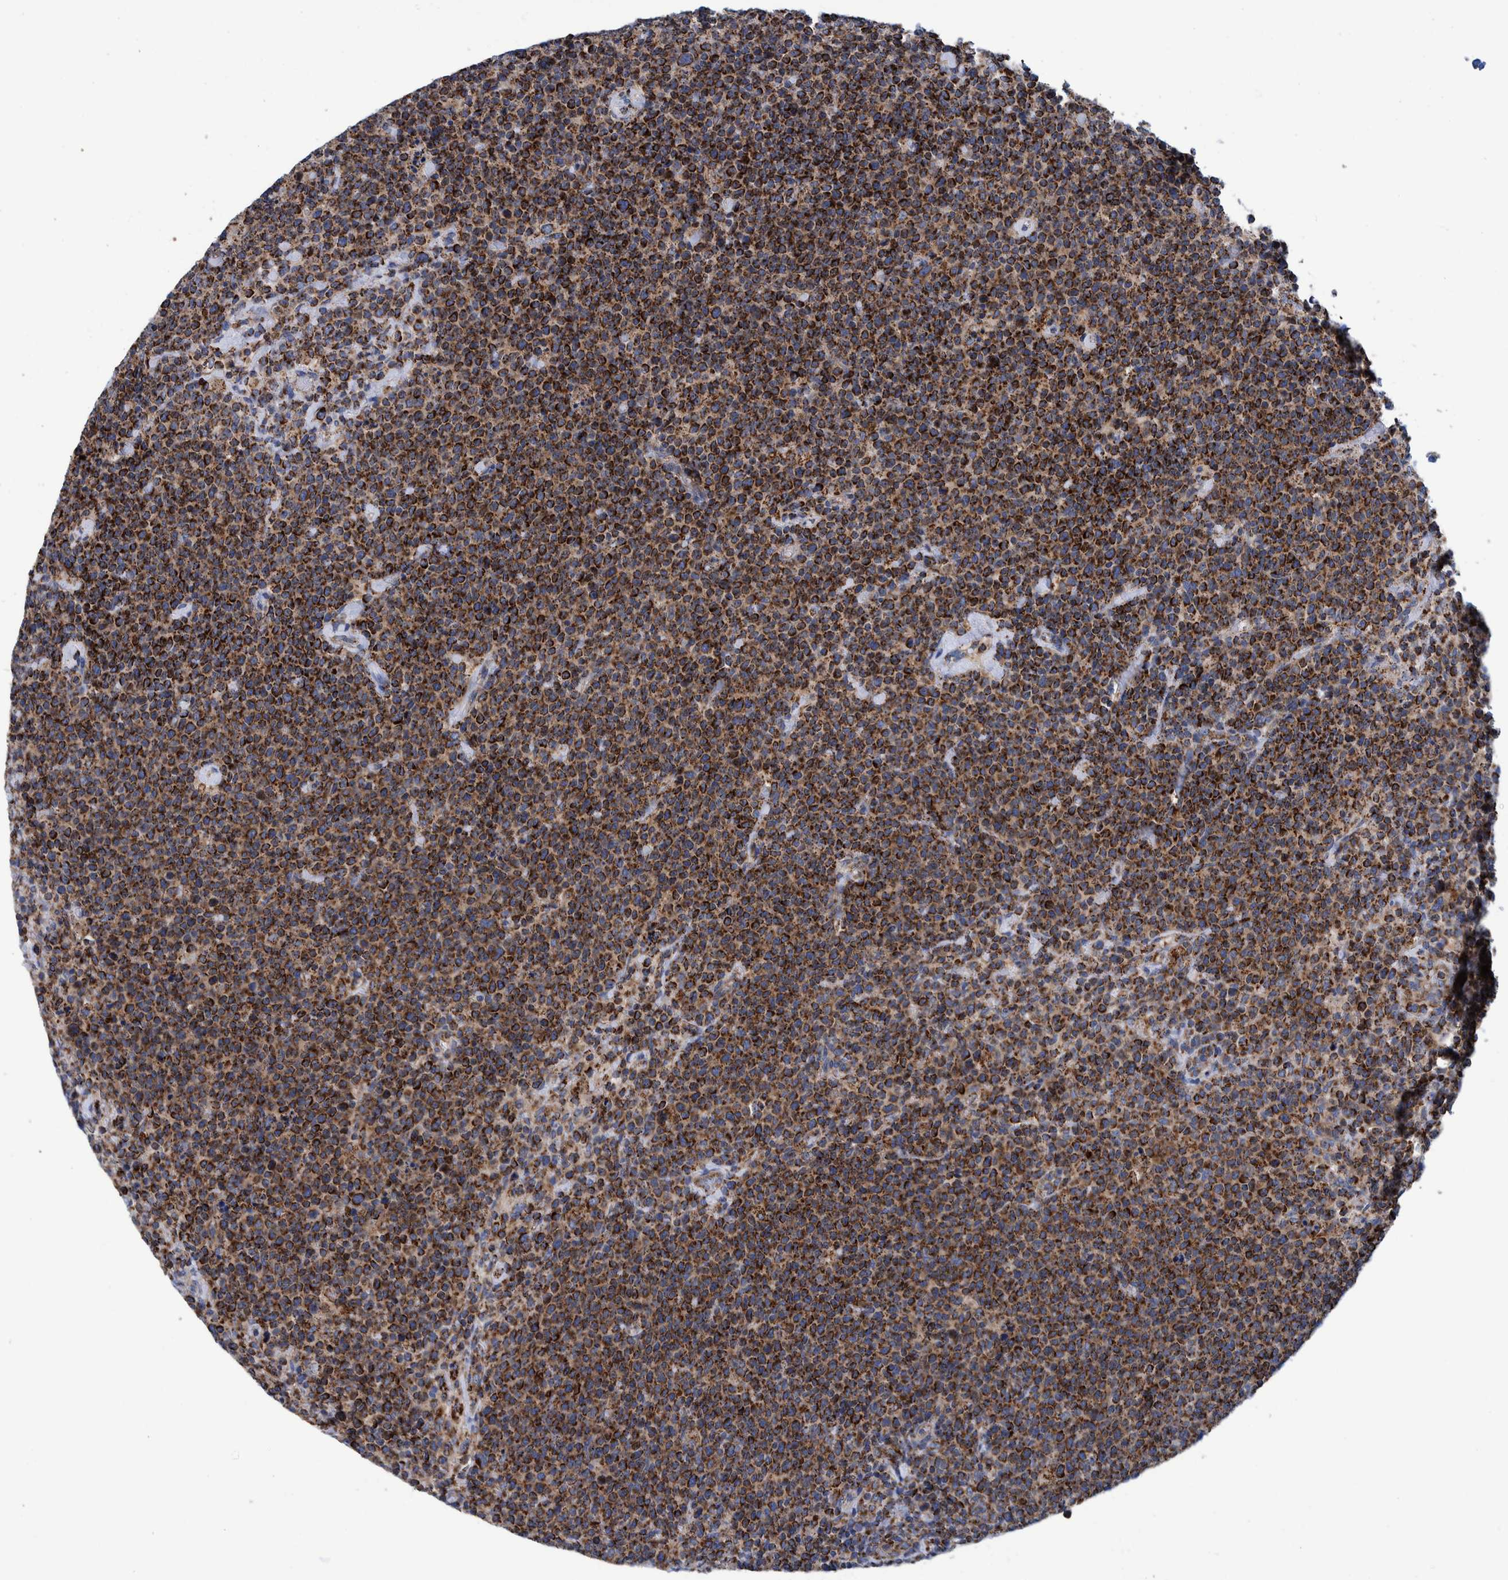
{"staining": {"intensity": "strong", "quantity": ">75%", "location": "cytoplasmic/membranous"}, "tissue": "lymphoma", "cell_type": "Tumor cells", "image_type": "cancer", "snomed": [{"axis": "morphology", "description": "Malignant lymphoma, non-Hodgkin's type, High grade"}, {"axis": "topography", "description": "Lymph node"}], "caption": "The histopathology image exhibits a brown stain indicating the presence of a protein in the cytoplasmic/membranous of tumor cells in malignant lymphoma, non-Hodgkin's type (high-grade). (Stains: DAB in brown, nuclei in blue, Microscopy: brightfield microscopy at high magnification).", "gene": "BZW2", "patient": {"sex": "male", "age": 61}}